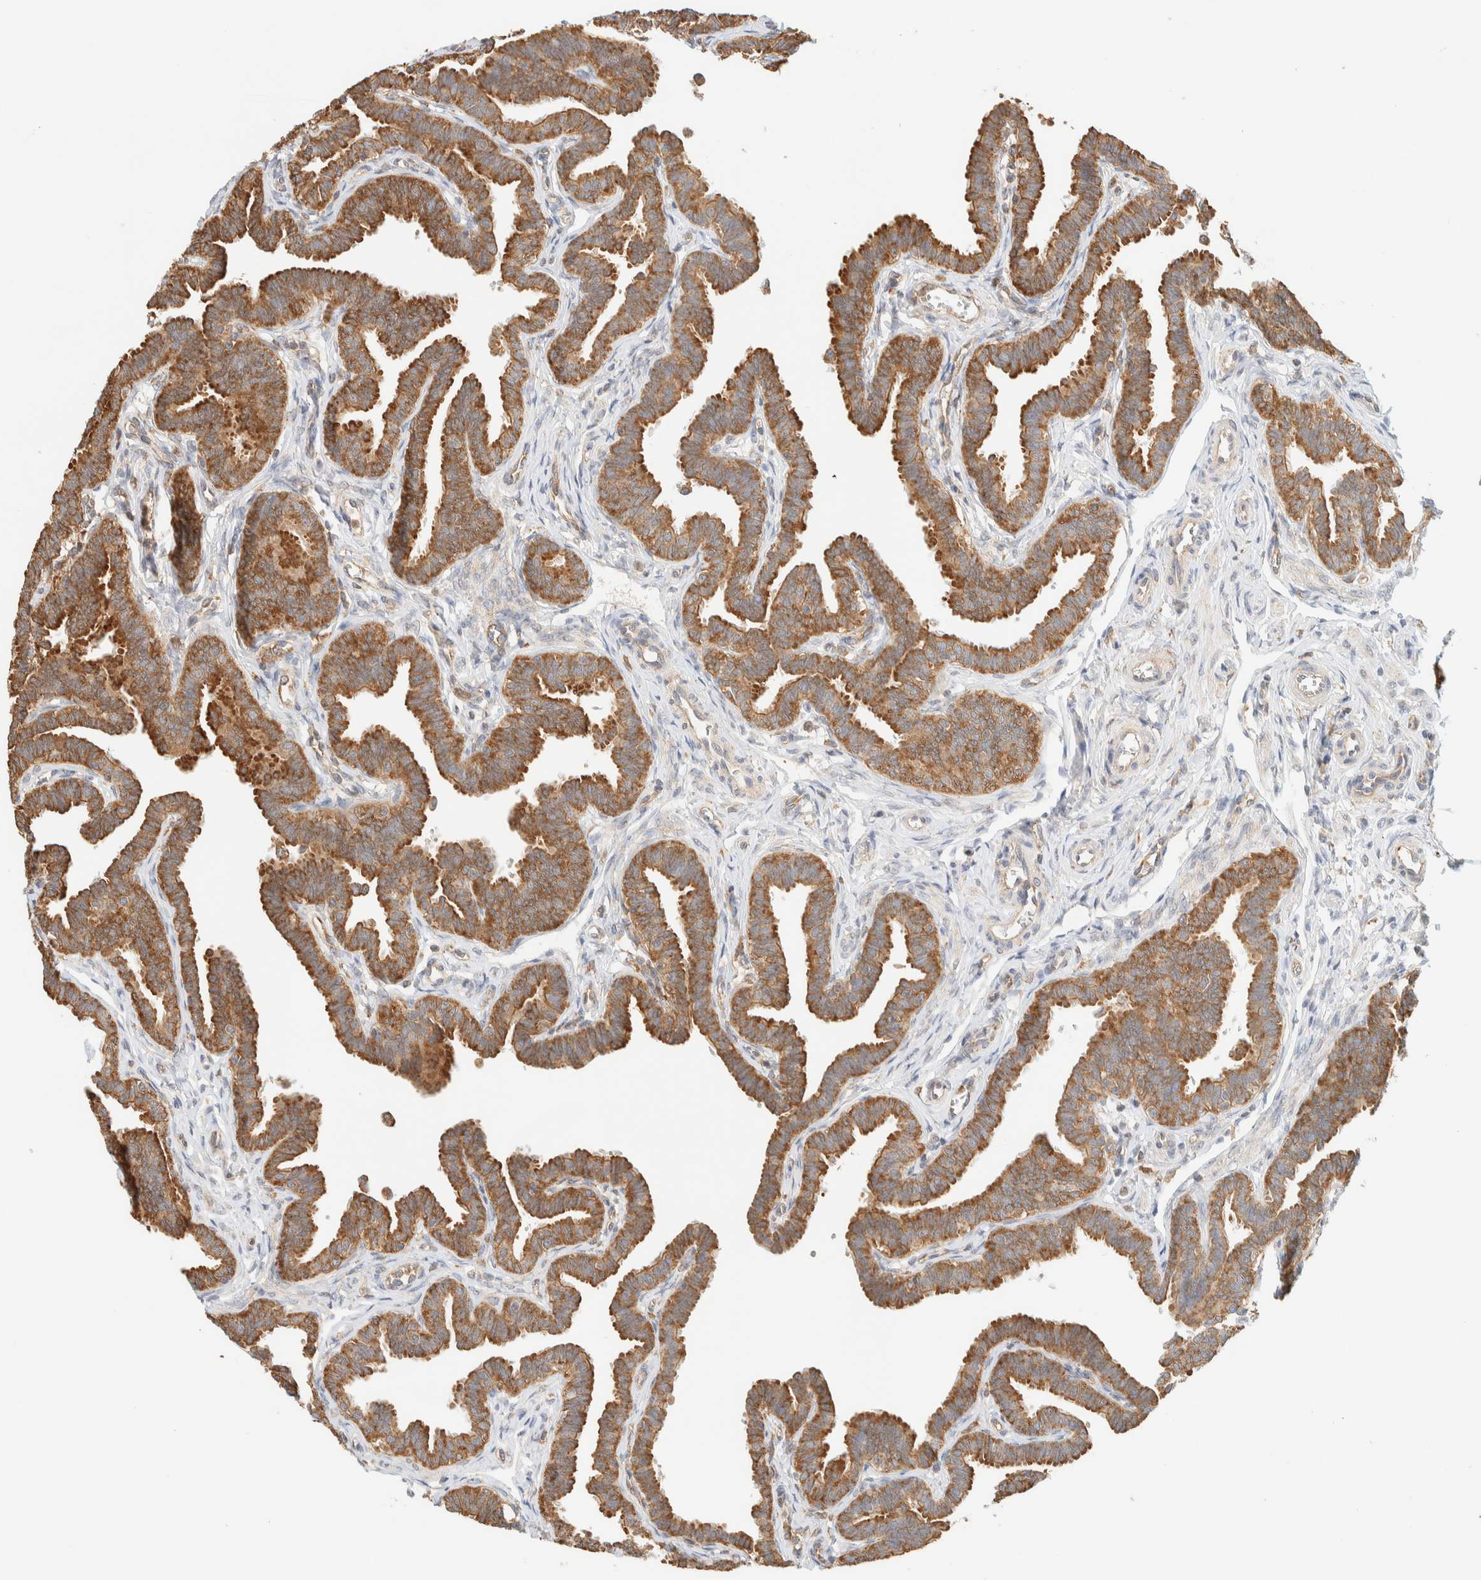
{"staining": {"intensity": "moderate", "quantity": ">75%", "location": "cytoplasmic/membranous"}, "tissue": "fallopian tube", "cell_type": "Glandular cells", "image_type": "normal", "snomed": [{"axis": "morphology", "description": "Normal tissue, NOS"}, {"axis": "topography", "description": "Fallopian tube"}, {"axis": "topography", "description": "Ovary"}], "caption": "Immunohistochemical staining of unremarkable human fallopian tube demonstrates moderate cytoplasmic/membranous protein positivity in about >75% of glandular cells.", "gene": "TBC1D8B", "patient": {"sex": "female", "age": 23}}